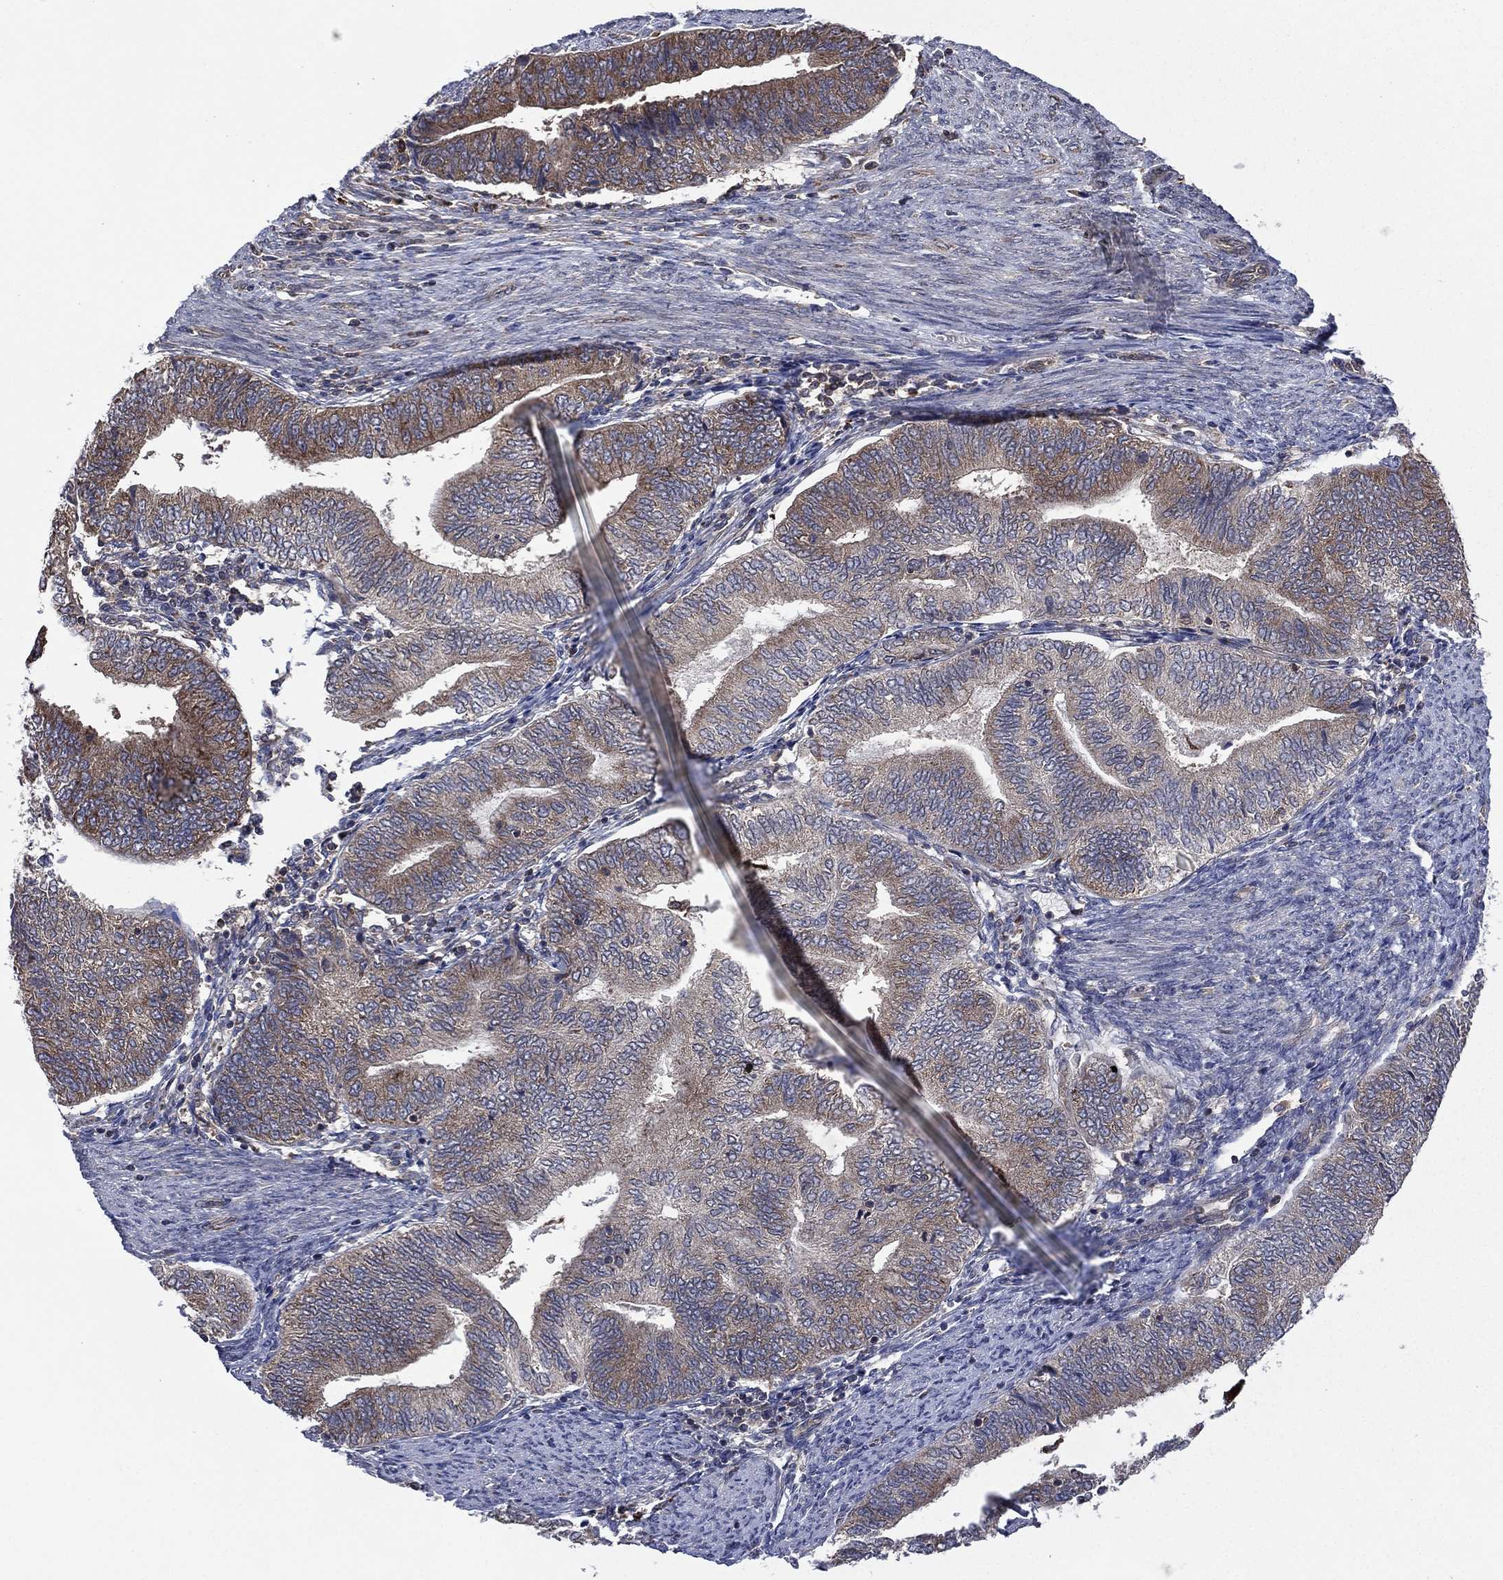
{"staining": {"intensity": "moderate", "quantity": "<25%", "location": "cytoplasmic/membranous"}, "tissue": "endometrial cancer", "cell_type": "Tumor cells", "image_type": "cancer", "snomed": [{"axis": "morphology", "description": "Adenocarcinoma, NOS"}, {"axis": "topography", "description": "Endometrium"}], "caption": "Protein analysis of endometrial adenocarcinoma tissue demonstrates moderate cytoplasmic/membranous positivity in about <25% of tumor cells.", "gene": "C2orf76", "patient": {"sex": "female", "age": 65}}